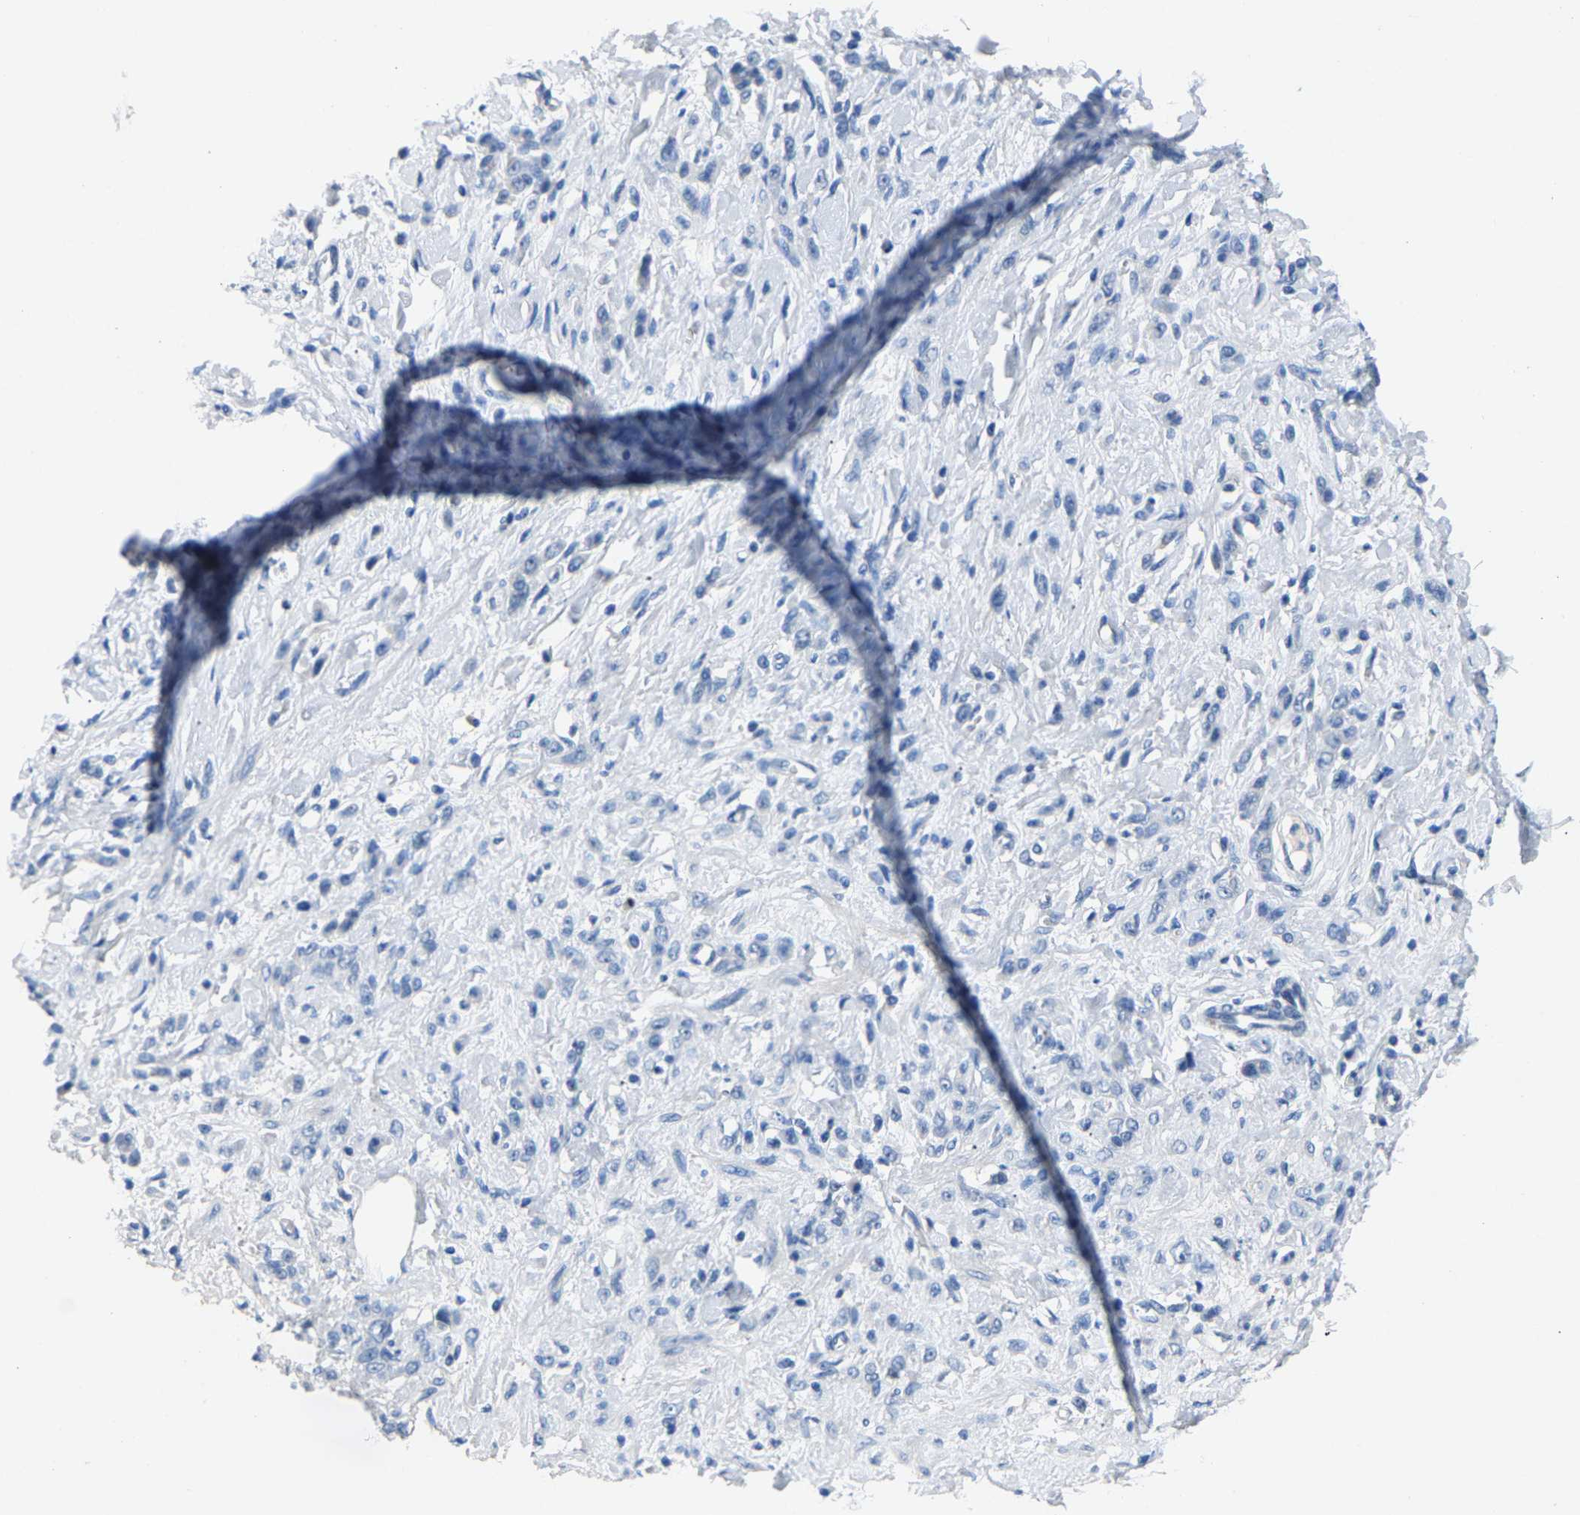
{"staining": {"intensity": "negative", "quantity": "none", "location": "none"}, "tissue": "stomach cancer", "cell_type": "Tumor cells", "image_type": "cancer", "snomed": [{"axis": "morphology", "description": "Normal tissue, NOS"}, {"axis": "morphology", "description": "Adenocarcinoma, NOS"}, {"axis": "topography", "description": "Stomach"}], "caption": "Human stomach cancer stained for a protein using IHC reveals no staining in tumor cells.", "gene": "DNAAF5", "patient": {"sex": "male", "age": 82}}